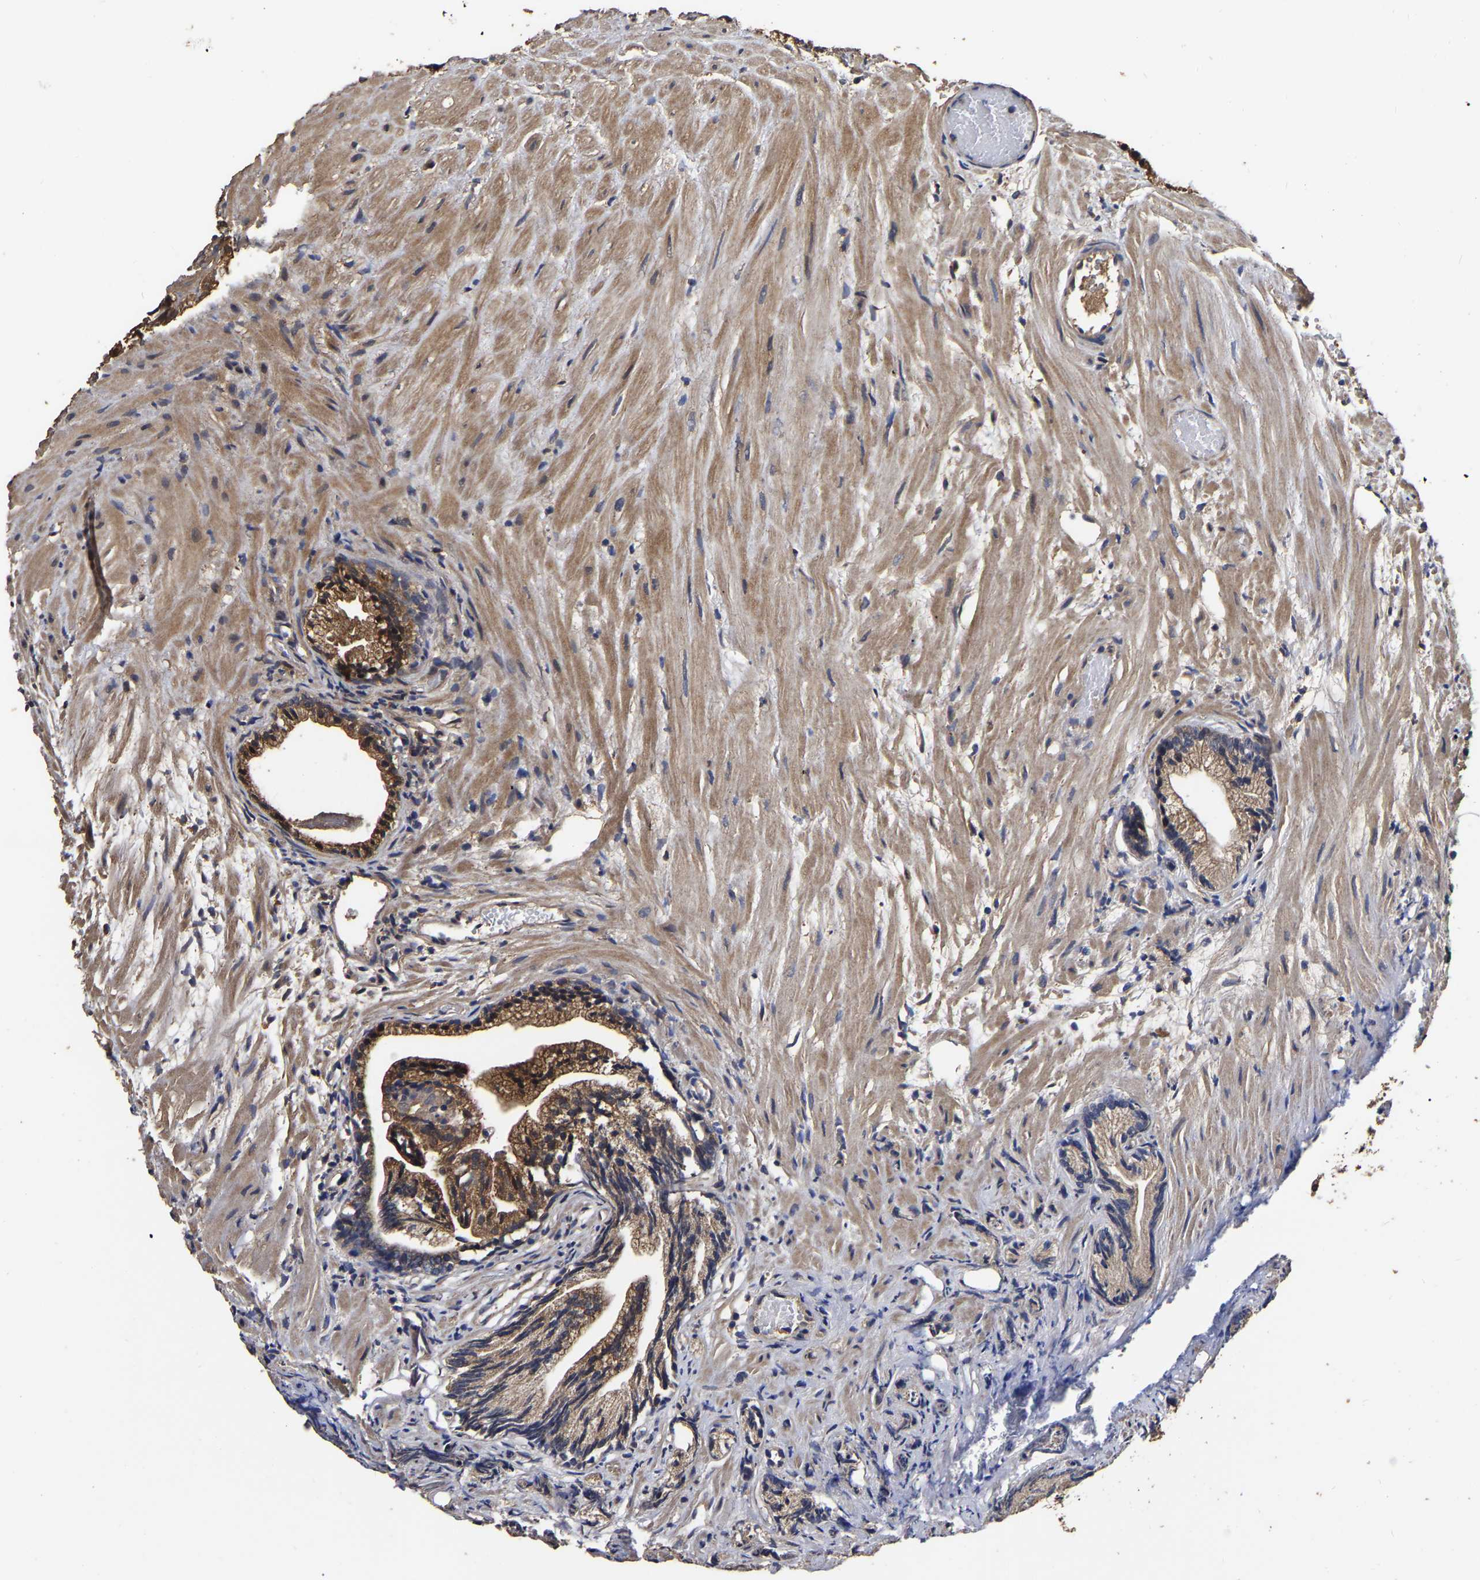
{"staining": {"intensity": "moderate", "quantity": ">75%", "location": "cytoplasmic/membranous"}, "tissue": "prostate cancer", "cell_type": "Tumor cells", "image_type": "cancer", "snomed": [{"axis": "morphology", "description": "Adenocarcinoma, Low grade"}, {"axis": "topography", "description": "Prostate"}], "caption": "Prostate cancer stained with a brown dye displays moderate cytoplasmic/membranous positive staining in about >75% of tumor cells.", "gene": "STK32C", "patient": {"sex": "male", "age": 89}}